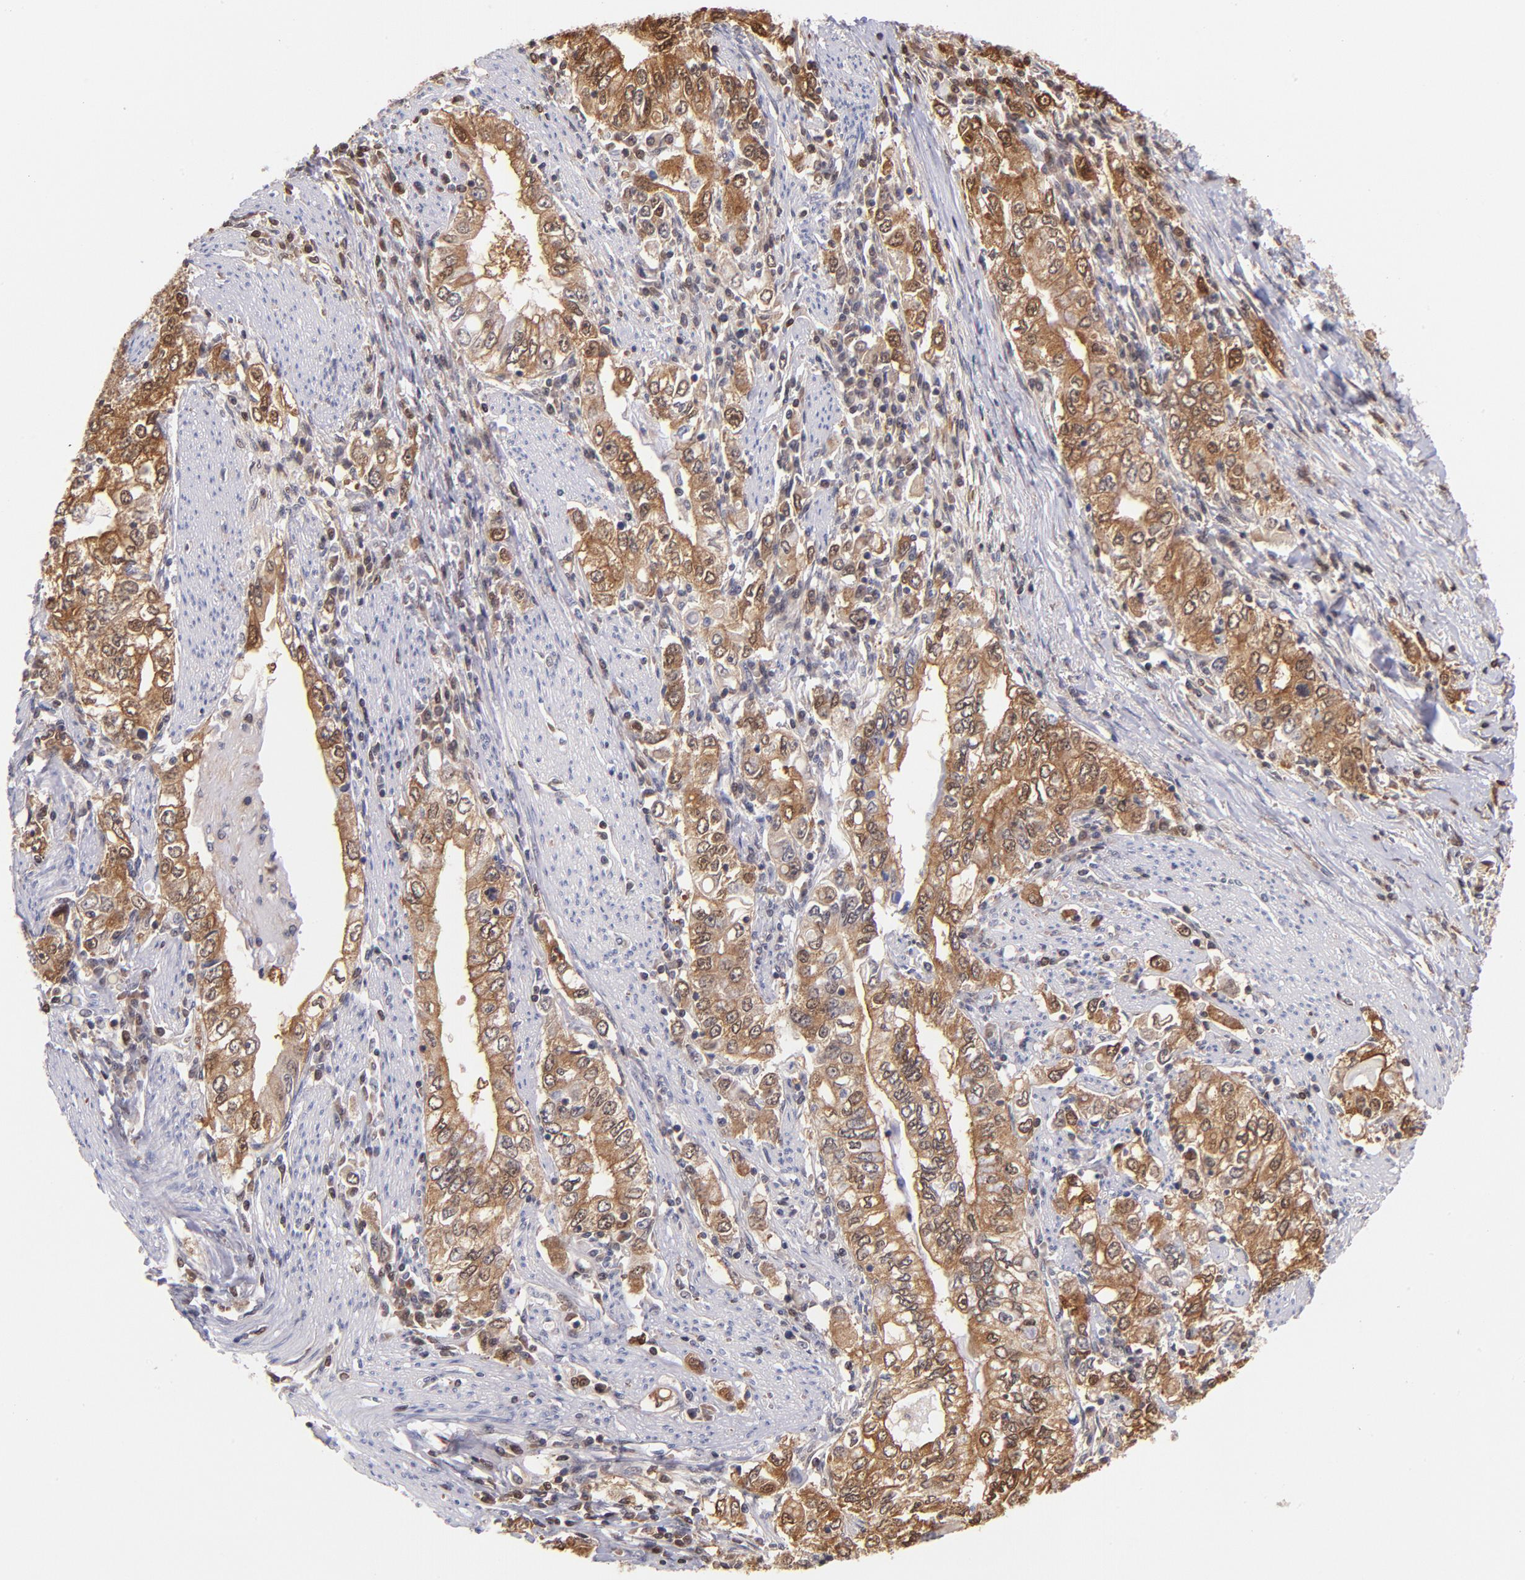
{"staining": {"intensity": "moderate", "quantity": ">75%", "location": "cytoplasmic/membranous,nuclear"}, "tissue": "stomach cancer", "cell_type": "Tumor cells", "image_type": "cancer", "snomed": [{"axis": "morphology", "description": "Adenocarcinoma, NOS"}, {"axis": "topography", "description": "Stomach, lower"}], "caption": "Human stomach cancer (adenocarcinoma) stained for a protein (brown) exhibits moderate cytoplasmic/membranous and nuclear positive expression in approximately >75% of tumor cells.", "gene": "YWHAB", "patient": {"sex": "female", "age": 72}}